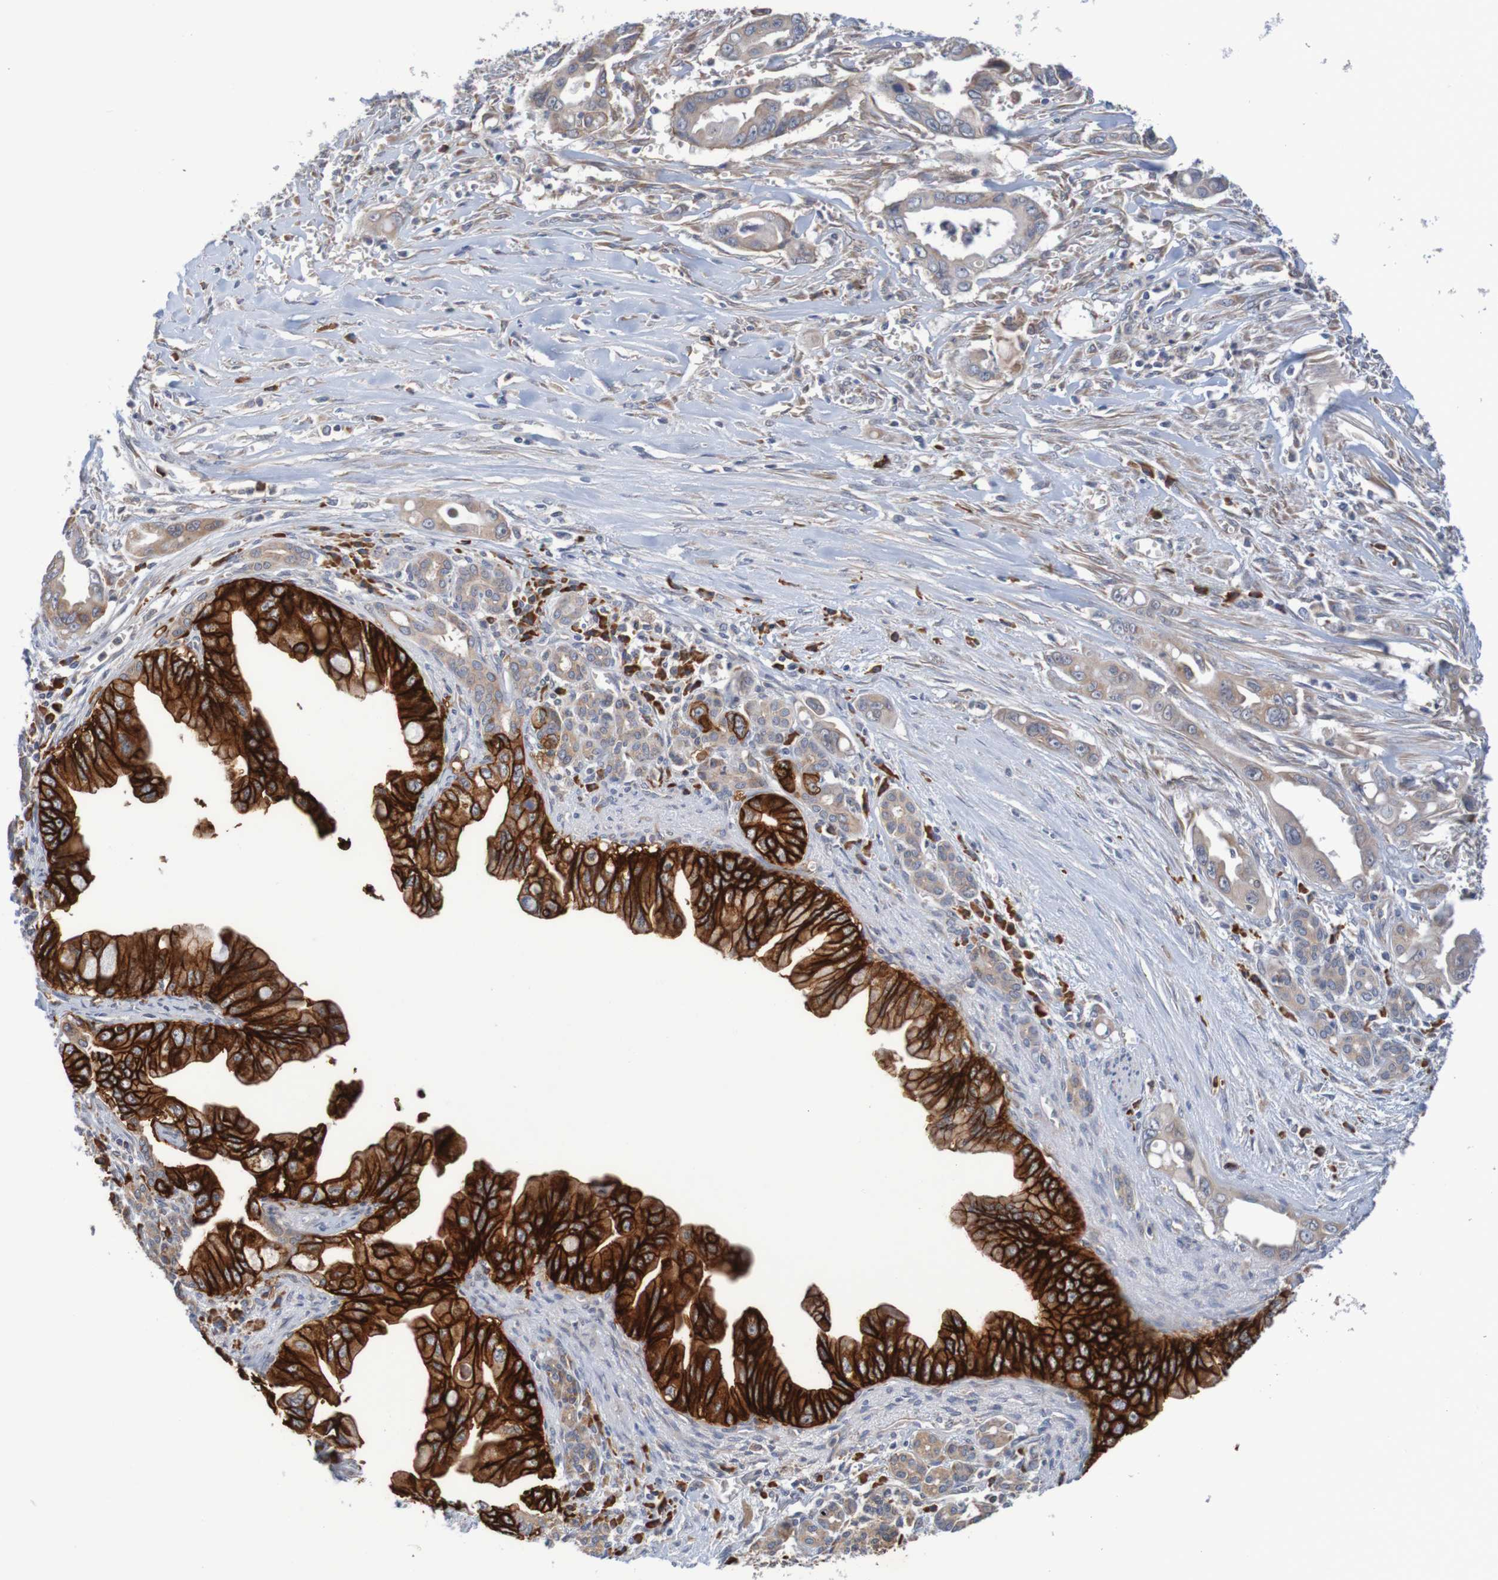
{"staining": {"intensity": "strong", "quantity": "25%-75%", "location": "cytoplasmic/membranous"}, "tissue": "pancreatic cancer", "cell_type": "Tumor cells", "image_type": "cancer", "snomed": [{"axis": "morphology", "description": "Adenocarcinoma, NOS"}, {"axis": "topography", "description": "Pancreas"}], "caption": "Immunohistochemical staining of pancreatic cancer (adenocarcinoma) demonstrates strong cytoplasmic/membranous protein staining in about 25%-75% of tumor cells.", "gene": "CLDN18", "patient": {"sex": "male", "age": 59}}